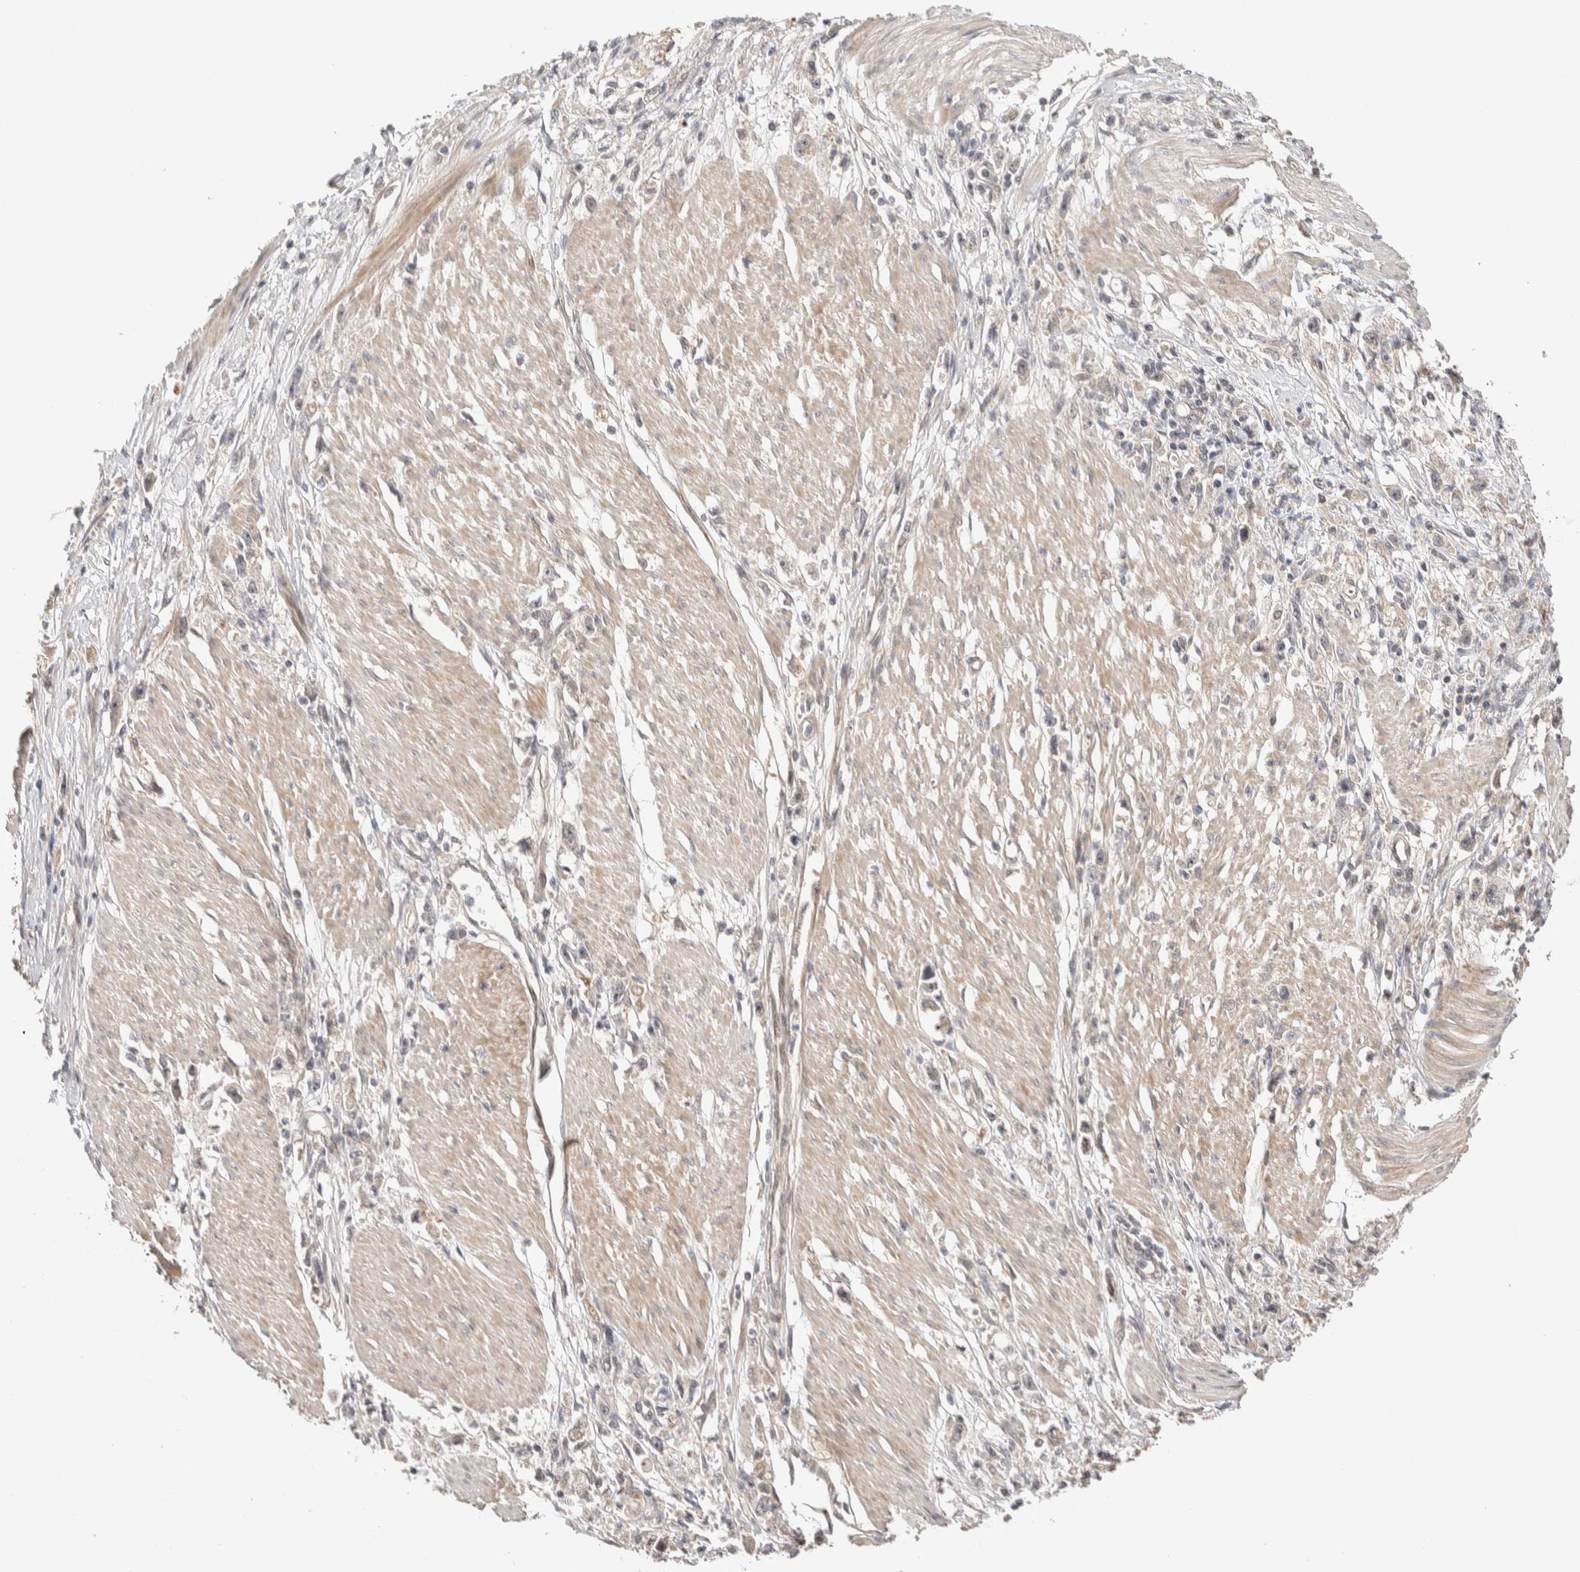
{"staining": {"intensity": "weak", "quantity": "<25%", "location": "cytoplasmic/membranous,nuclear"}, "tissue": "stomach cancer", "cell_type": "Tumor cells", "image_type": "cancer", "snomed": [{"axis": "morphology", "description": "Adenocarcinoma, NOS"}, {"axis": "topography", "description": "Stomach"}], "caption": "This is an IHC micrograph of human stomach cancer. There is no expression in tumor cells.", "gene": "PRDM15", "patient": {"sex": "female", "age": 59}}